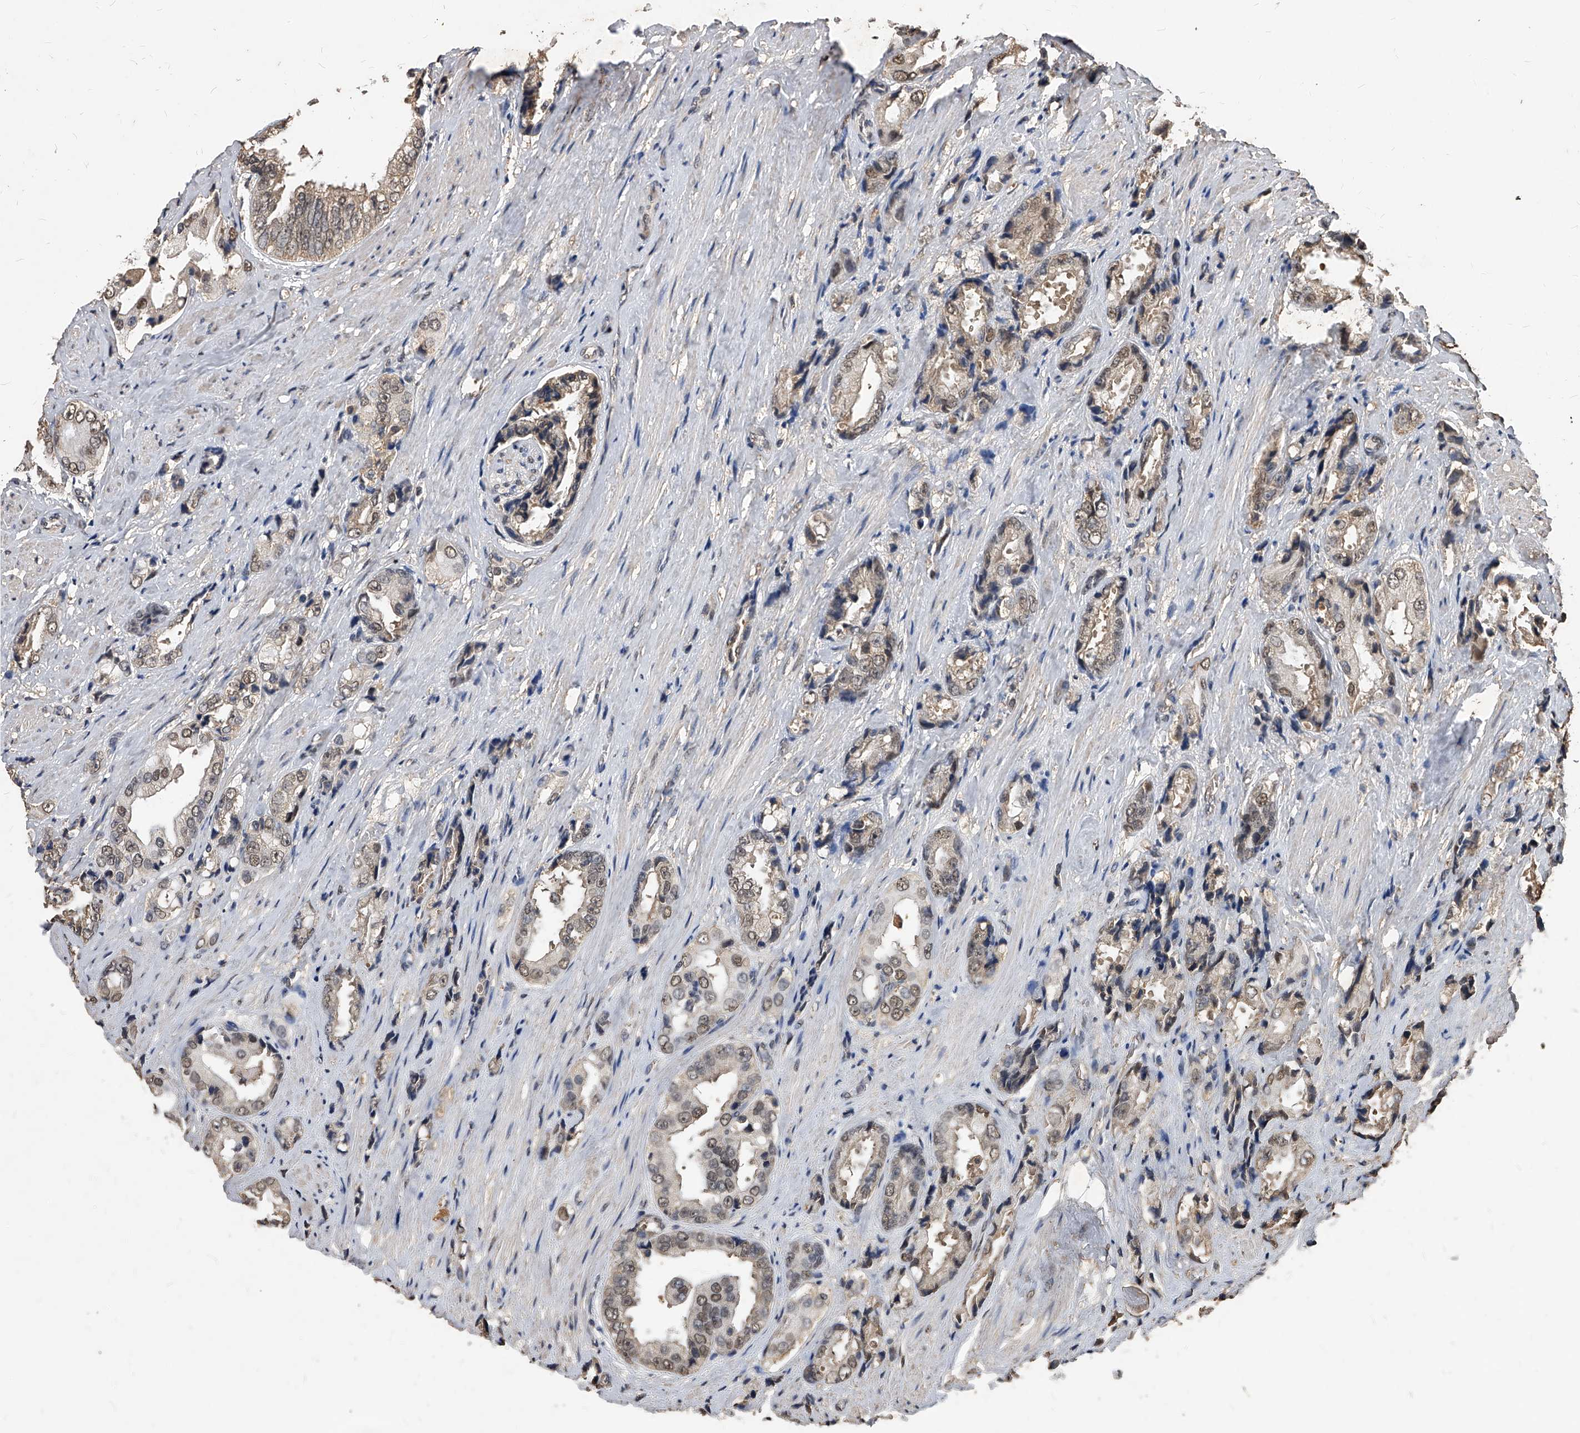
{"staining": {"intensity": "weak", "quantity": "25%-75%", "location": "nuclear"}, "tissue": "prostate cancer", "cell_type": "Tumor cells", "image_type": "cancer", "snomed": [{"axis": "morphology", "description": "Adenocarcinoma, High grade"}, {"axis": "topography", "description": "Prostate"}], "caption": "Immunohistochemical staining of human prostate cancer (adenocarcinoma (high-grade)) demonstrates low levels of weak nuclear protein positivity in approximately 25%-75% of tumor cells.", "gene": "FBXL4", "patient": {"sex": "male", "age": 61}}